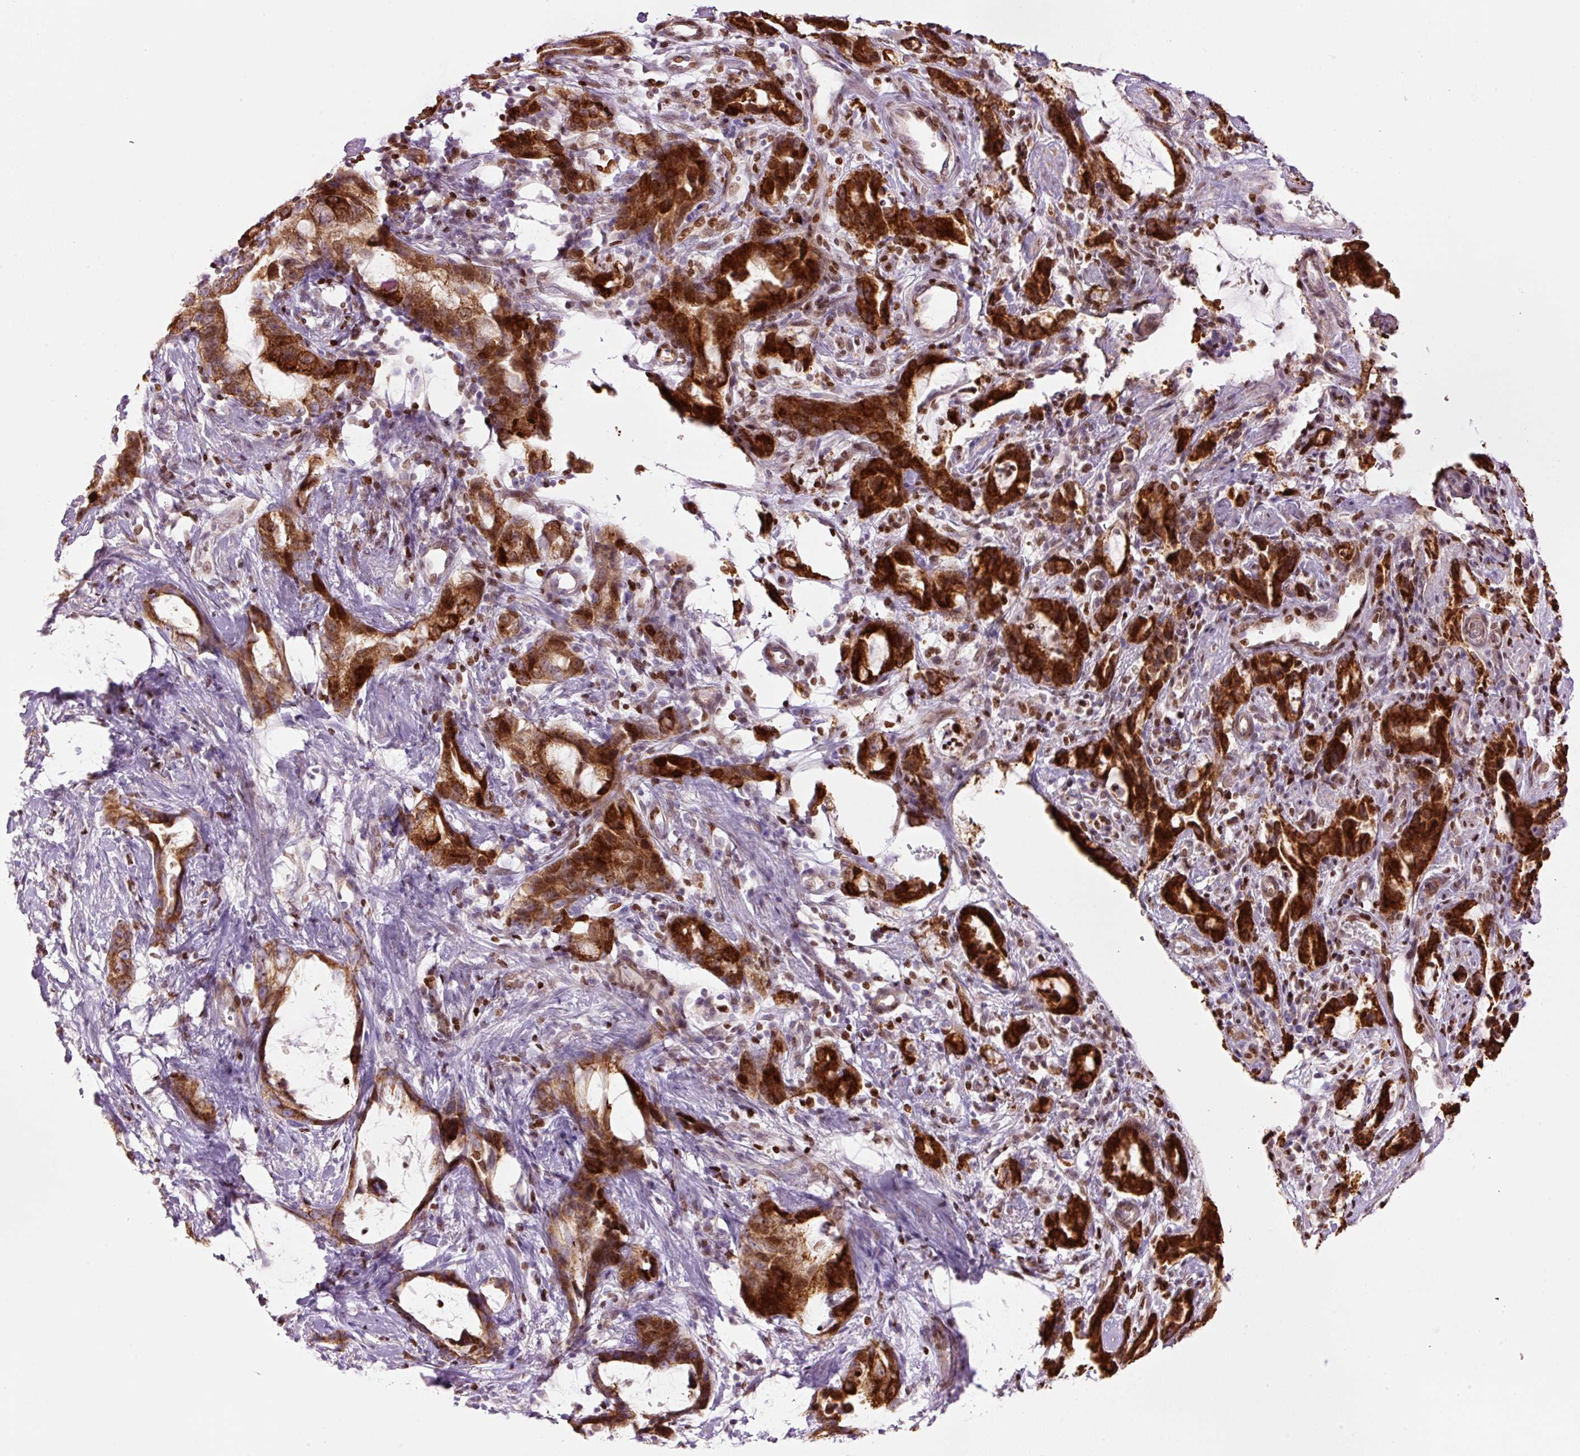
{"staining": {"intensity": "strong", "quantity": ">75%", "location": "cytoplasmic/membranous,nuclear"}, "tissue": "stomach cancer", "cell_type": "Tumor cells", "image_type": "cancer", "snomed": [{"axis": "morphology", "description": "Adenocarcinoma, NOS"}, {"axis": "topography", "description": "Stomach"}], "caption": "Immunohistochemical staining of human adenocarcinoma (stomach) displays high levels of strong cytoplasmic/membranous and nuclear protein positivity in about >75% of tumor cells.", "gene": "TMEM8B", "patient": {"sex": "male", "age": 55}}